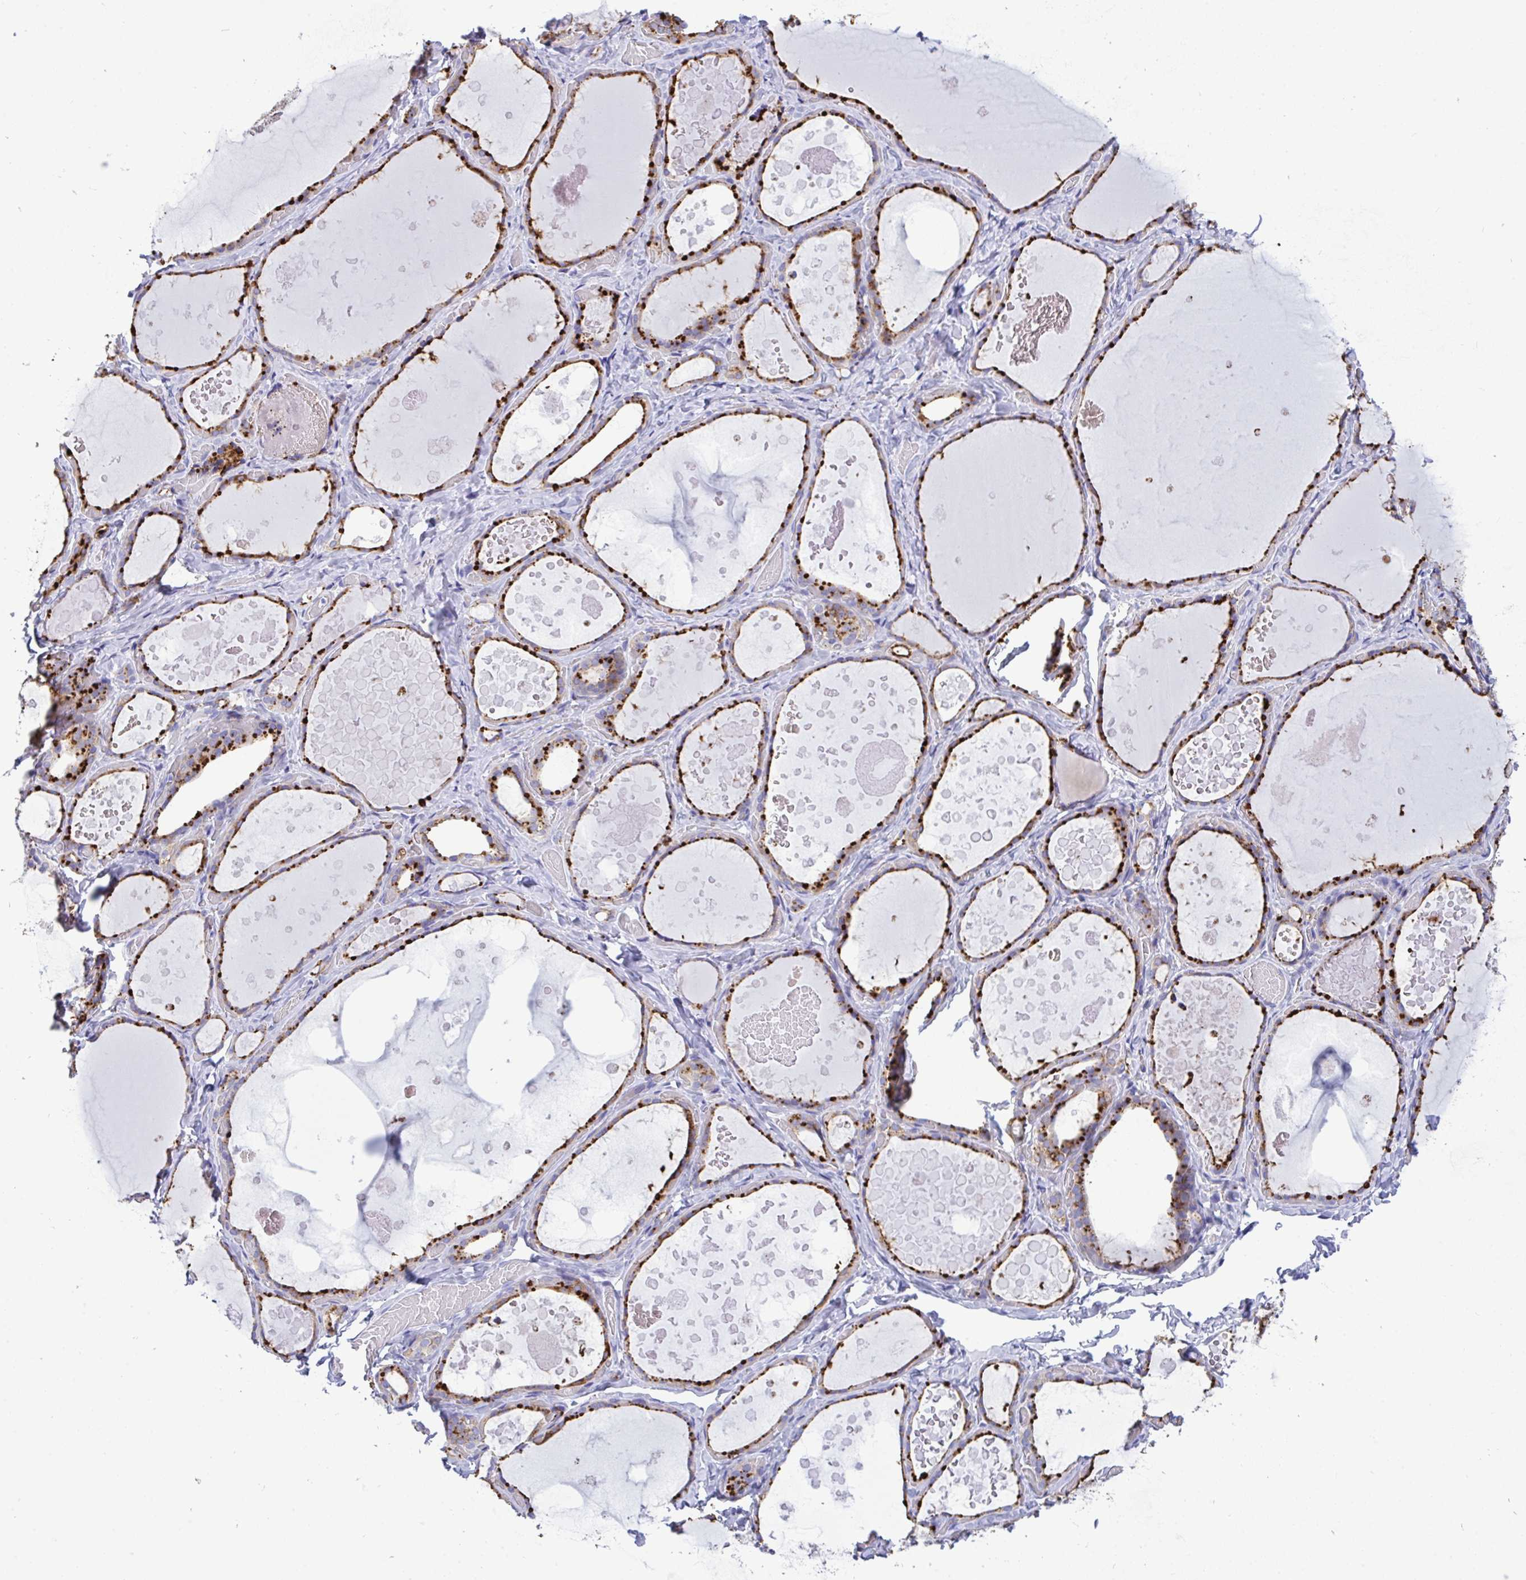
{"staining": {"intensity": "strong", "quantity": "25%-75%", "location": "cytoplasmic/membranous"}, "tissue": "thyroid gland", "cell_type": "Glandular cells", "image_type": "normal", "snomed": [{"axis": "morphology", "description": "Normal tissue, NOS"}, {"axis": "topography", "description": "Thyroid gland"}], "caption": "Thyroid gland stained for a protein exhibits strong cytoplasmic/membranous positivity in glandular cells. Nuclei are stained in blue.", "gene": "CPVL", "patient": {"sex": "female", "age": 56}}